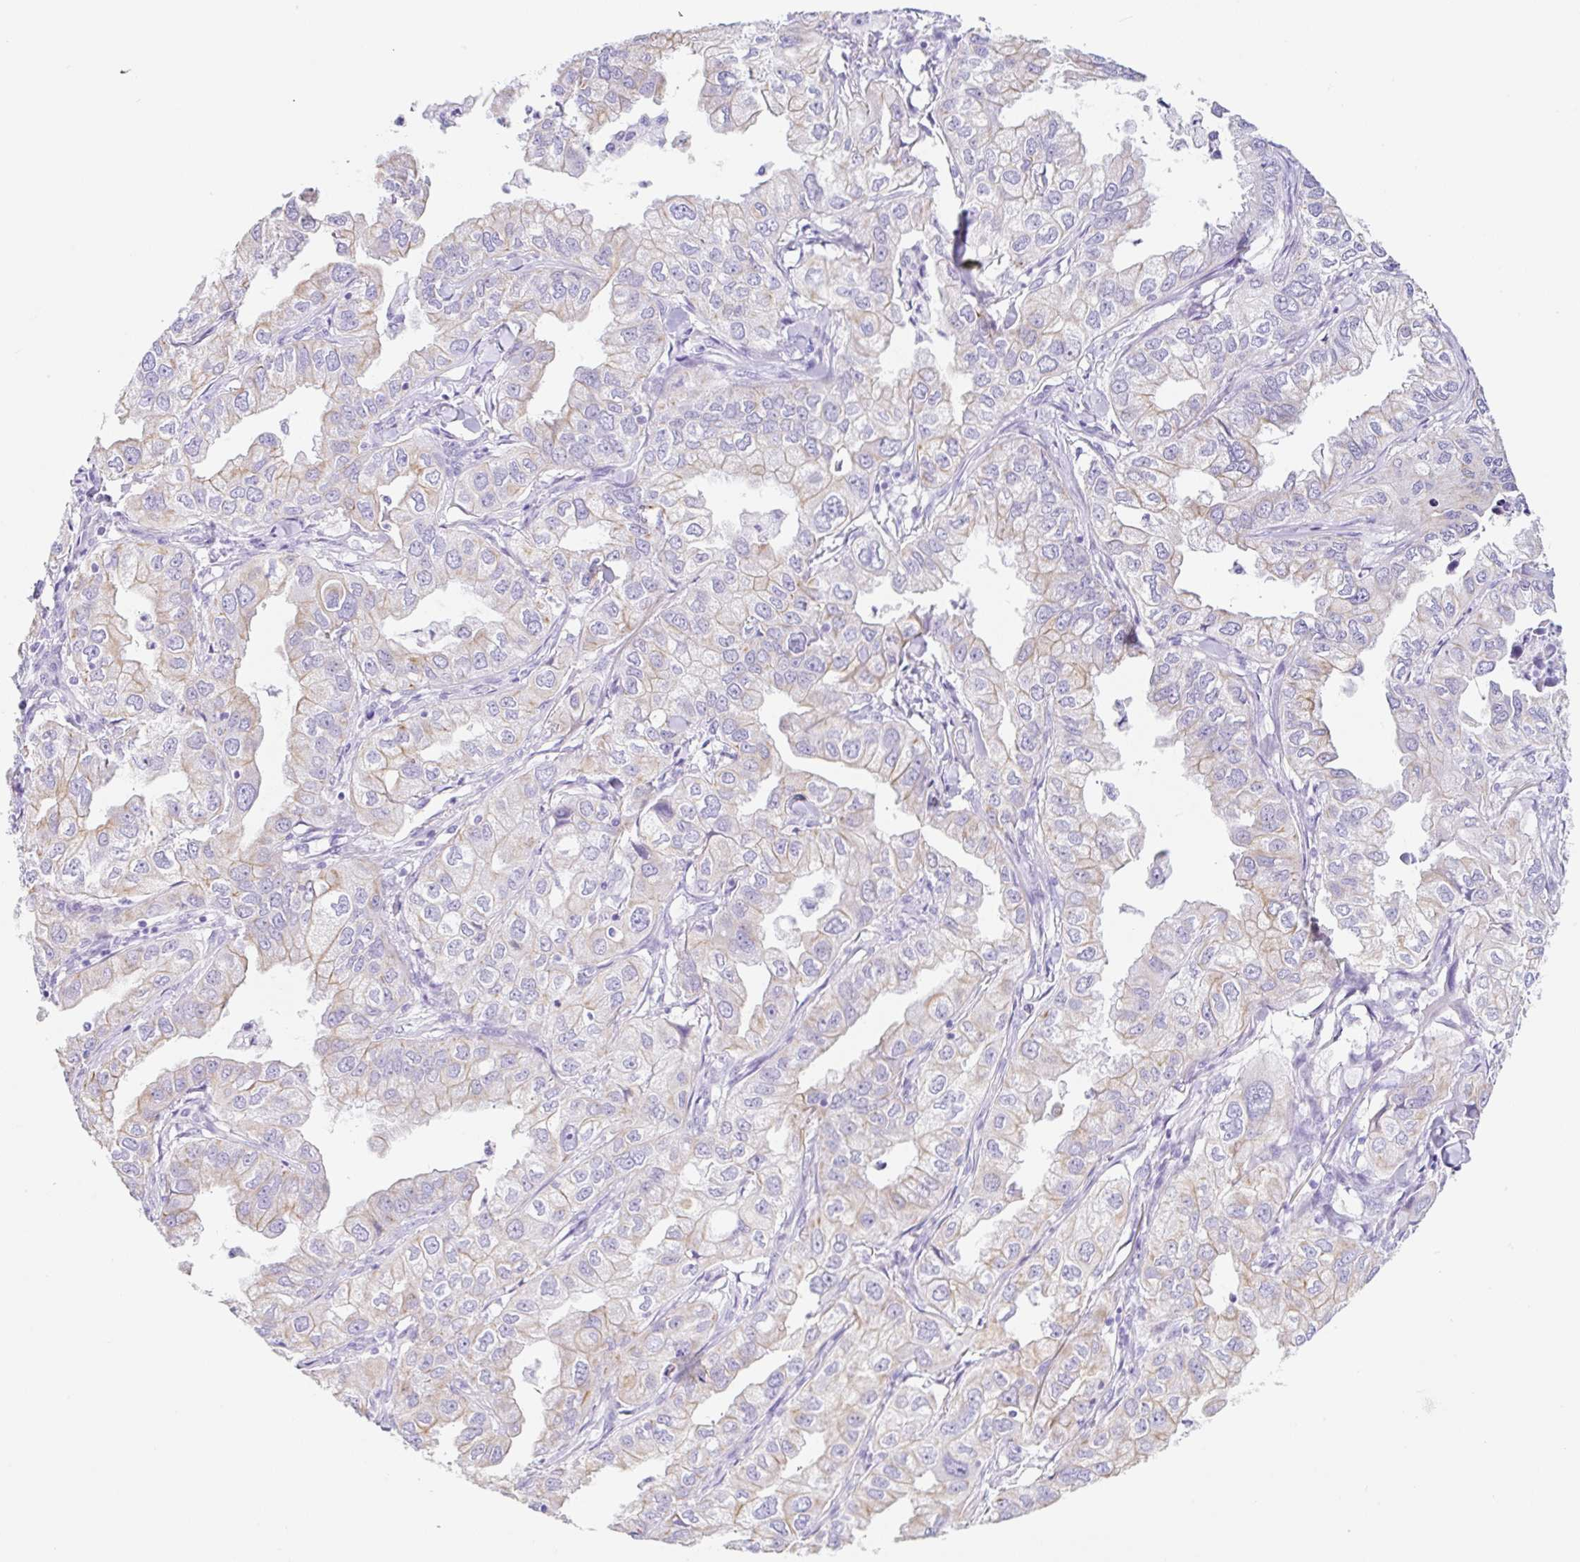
{"staining": {"intensity": "weak", "quantity": "25%-75%", "location": "cytoplasmic/membranous"}, "tissue": "lung cancer", "cell_type": "Tumor cells", "image_type": "cancer", "snomed": [{"axis": "morphology", "description": "Adenocarcinoma, NOS"}, {"axis": "topography", "description": "Lung"}], "caption": "Immunohistochemical staining of human lung cancer (adenocarcinoma) shows low levels of weak cytoplasmic/membranous positivity in about 25%-75% of tumor cells. Nuclei are stained in blue.", "gene": "CLDND2", "patient": {"sex": "male", "age": 48}}